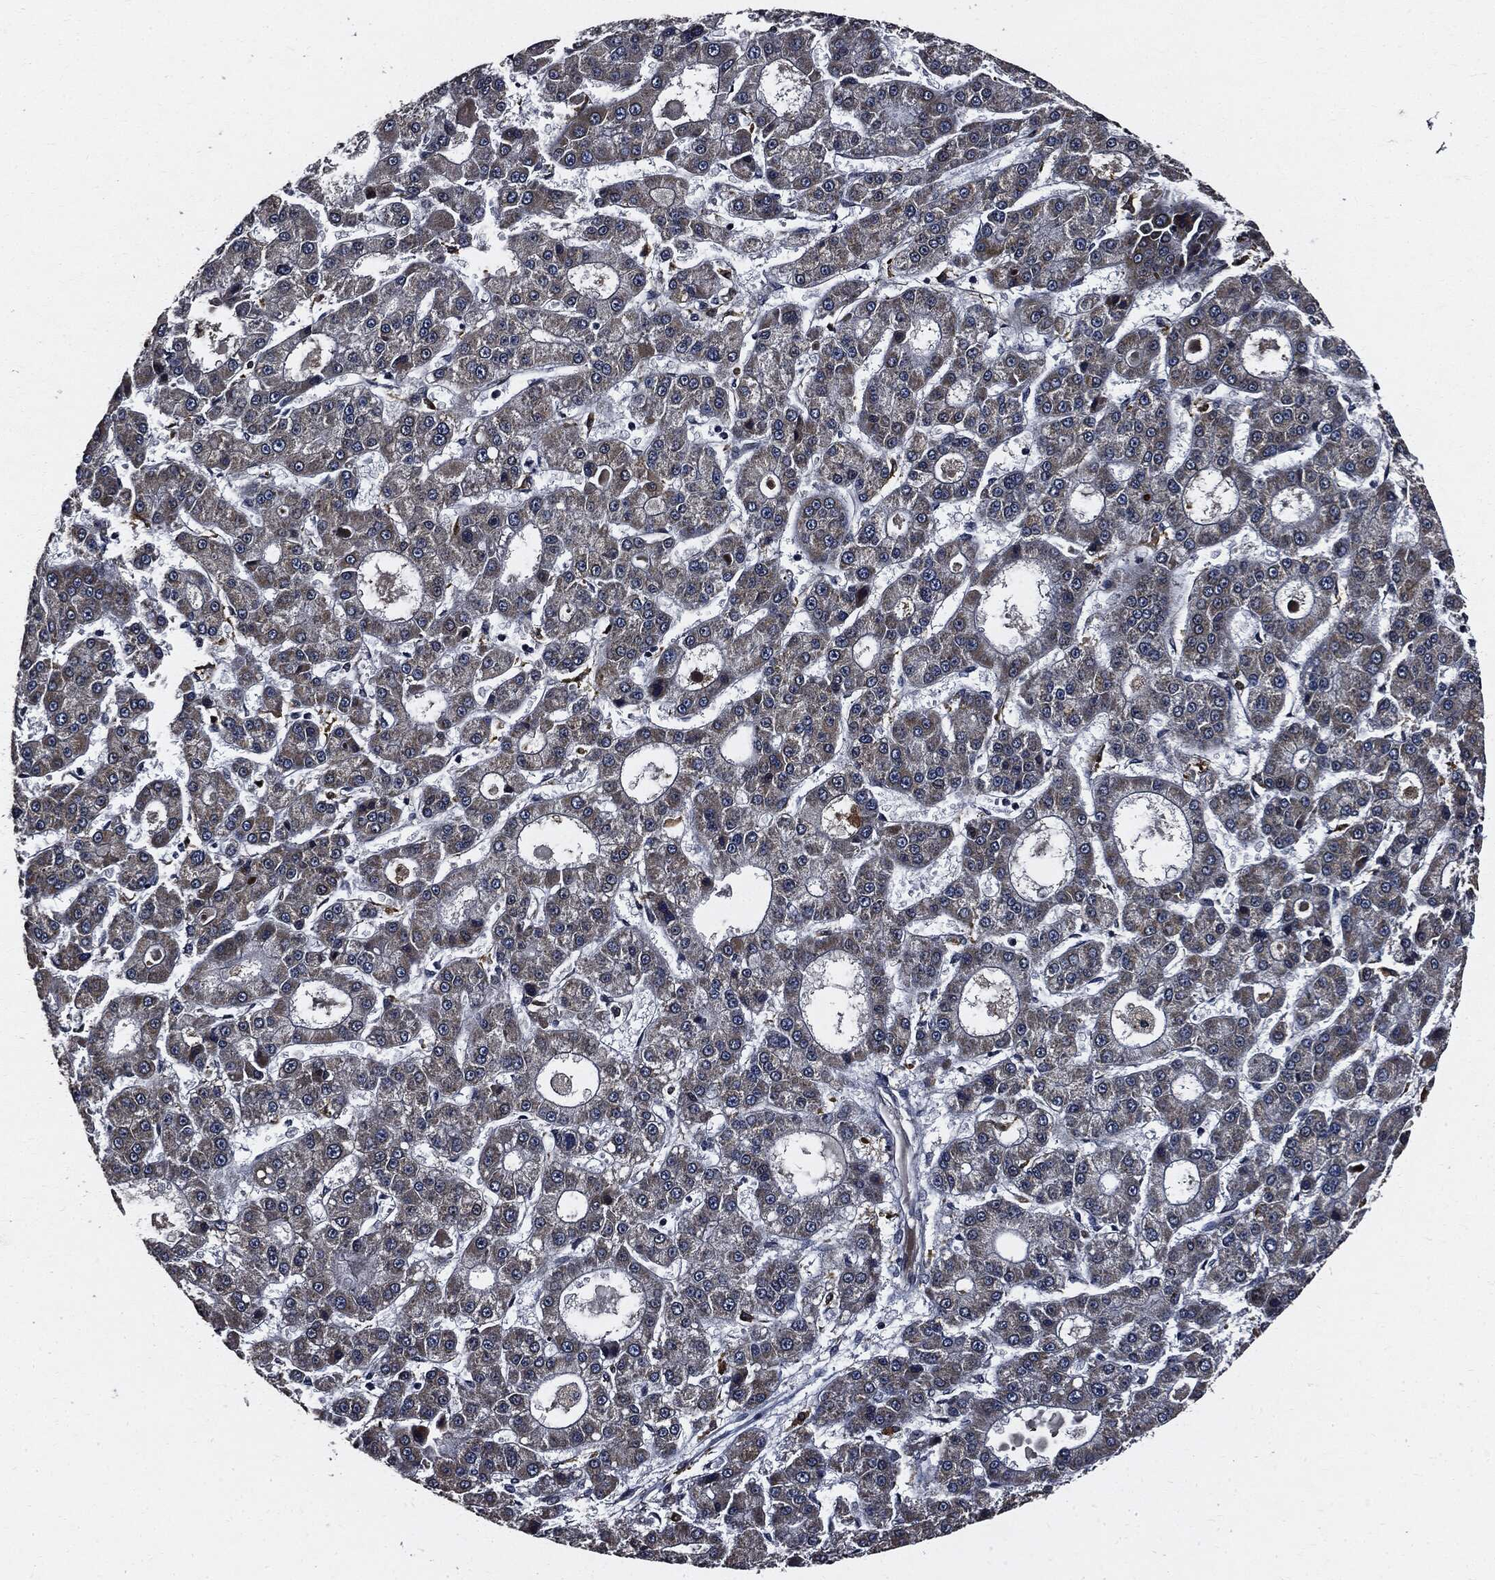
{"staining": {"intensity": "weak", "quantity": "<25%", "location": "cytoplasmic/membranous"}, "tissue": "liver cancer", "cell_type": "Tumor cells", "image_type": "cancer", "snomed": [{"axis": "morphology", "description": "Carcinoma, Hepatocellular, NOS"}, {"axis": "topography", "description": "Liver"}], "caption": "A high-resolution histopathology image shows immunohistochemistry (IHC) staining of hepatocellular carcinoma (liver), which demonstrates no significant expression in tumor cells.", "gene": "SUGT1", "patient": {"sex": "male", "age": 70}}